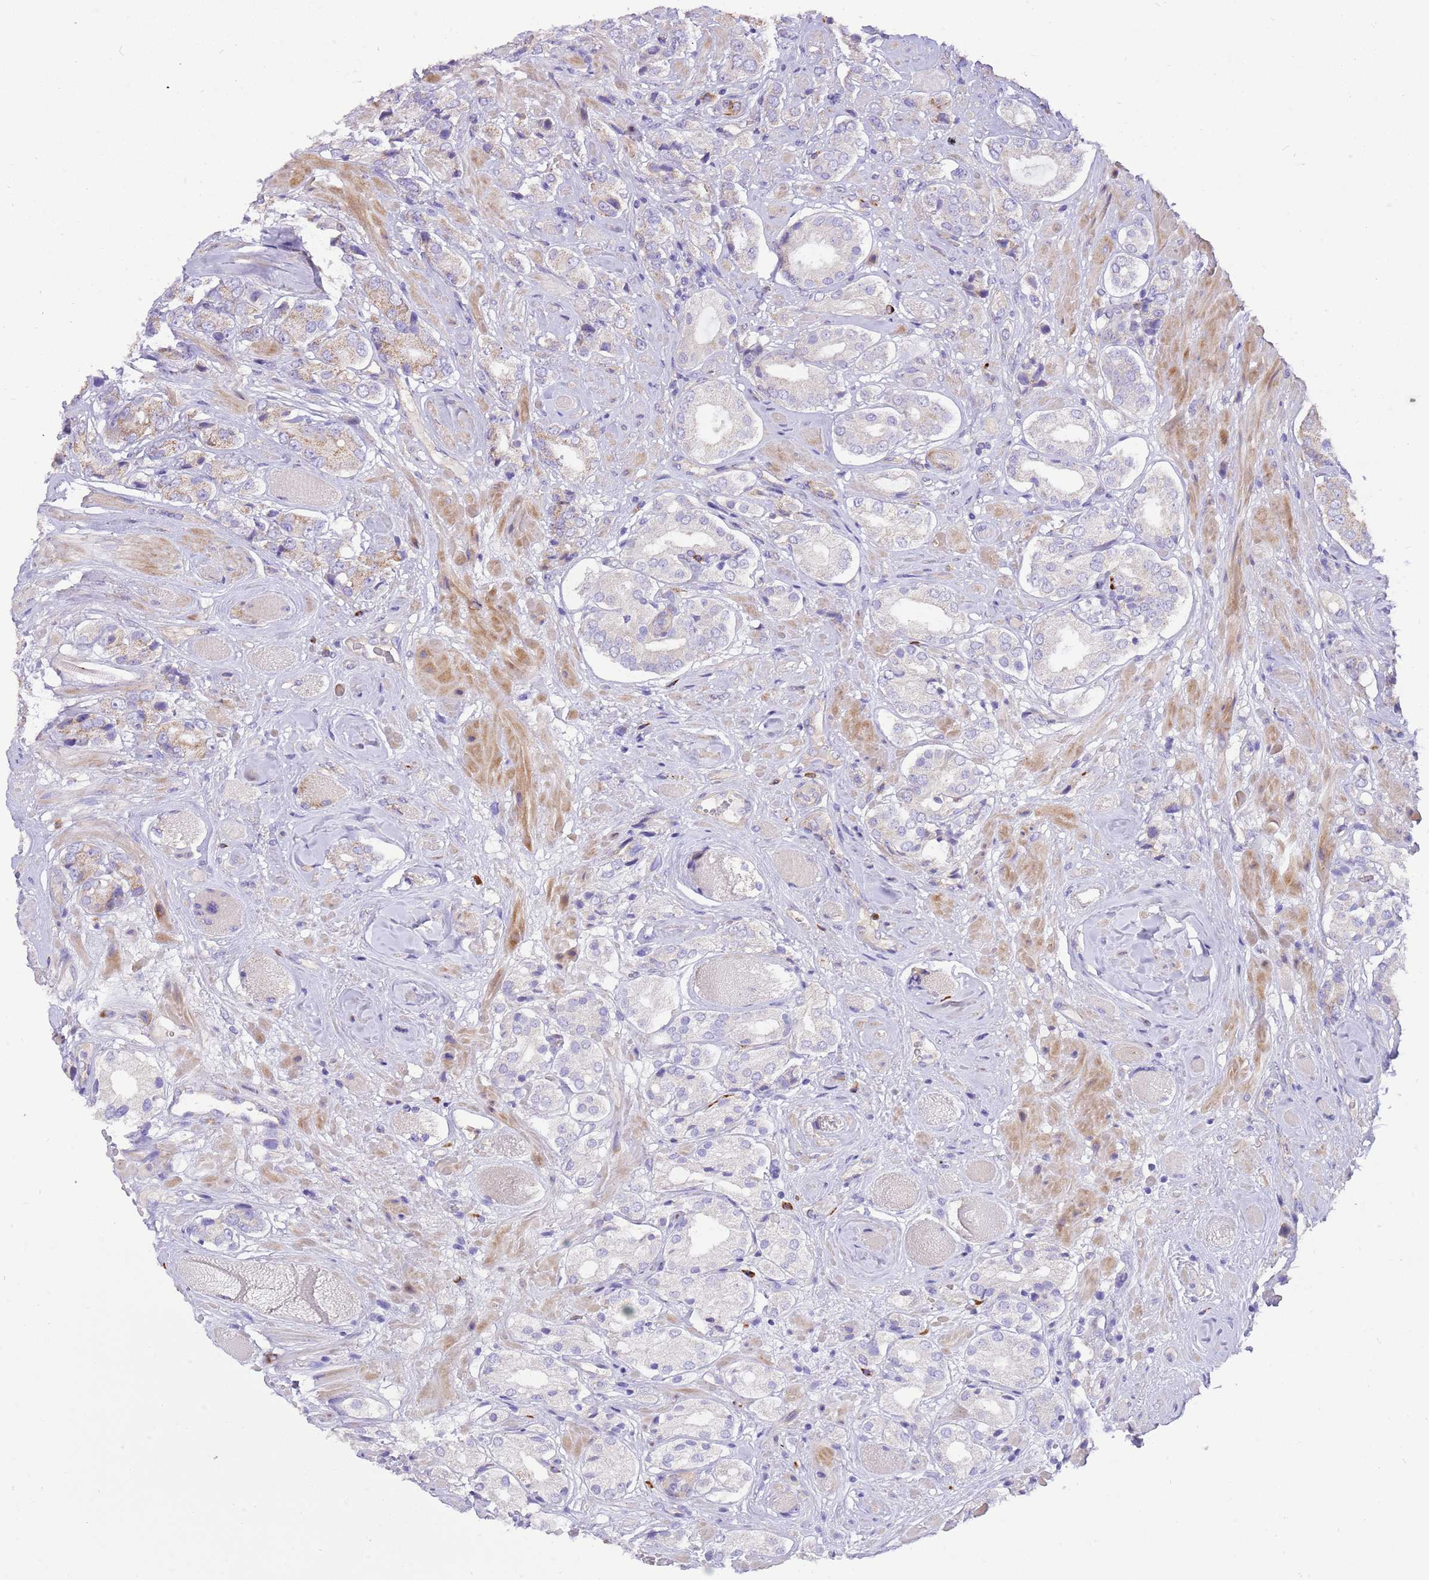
{"staining": {"intensity": "negative", "quantity": "none", "location": "none"}, "tissue": "prostate cancer", "cell_type": "Tumor cells", "image_type": "cancer", "snomed": [{"axis": "morphology", "description": "Adenocarcinoma, High grade"}, {"axis": "topography", "description": "Prostate and seminal vesicle, NOS"}], "caption": "This is a photomicrograph of immunohistochemistry staining of prostate cancer (adenocarcinoma (high-grade)), which shows no expression in tumor cells. The staining is performed using DAB brown chromogen with nuclei counter-stained in using hematoxylin.", "gene": "SERINC3", "patient": {"sex": "male", "age": 64}}